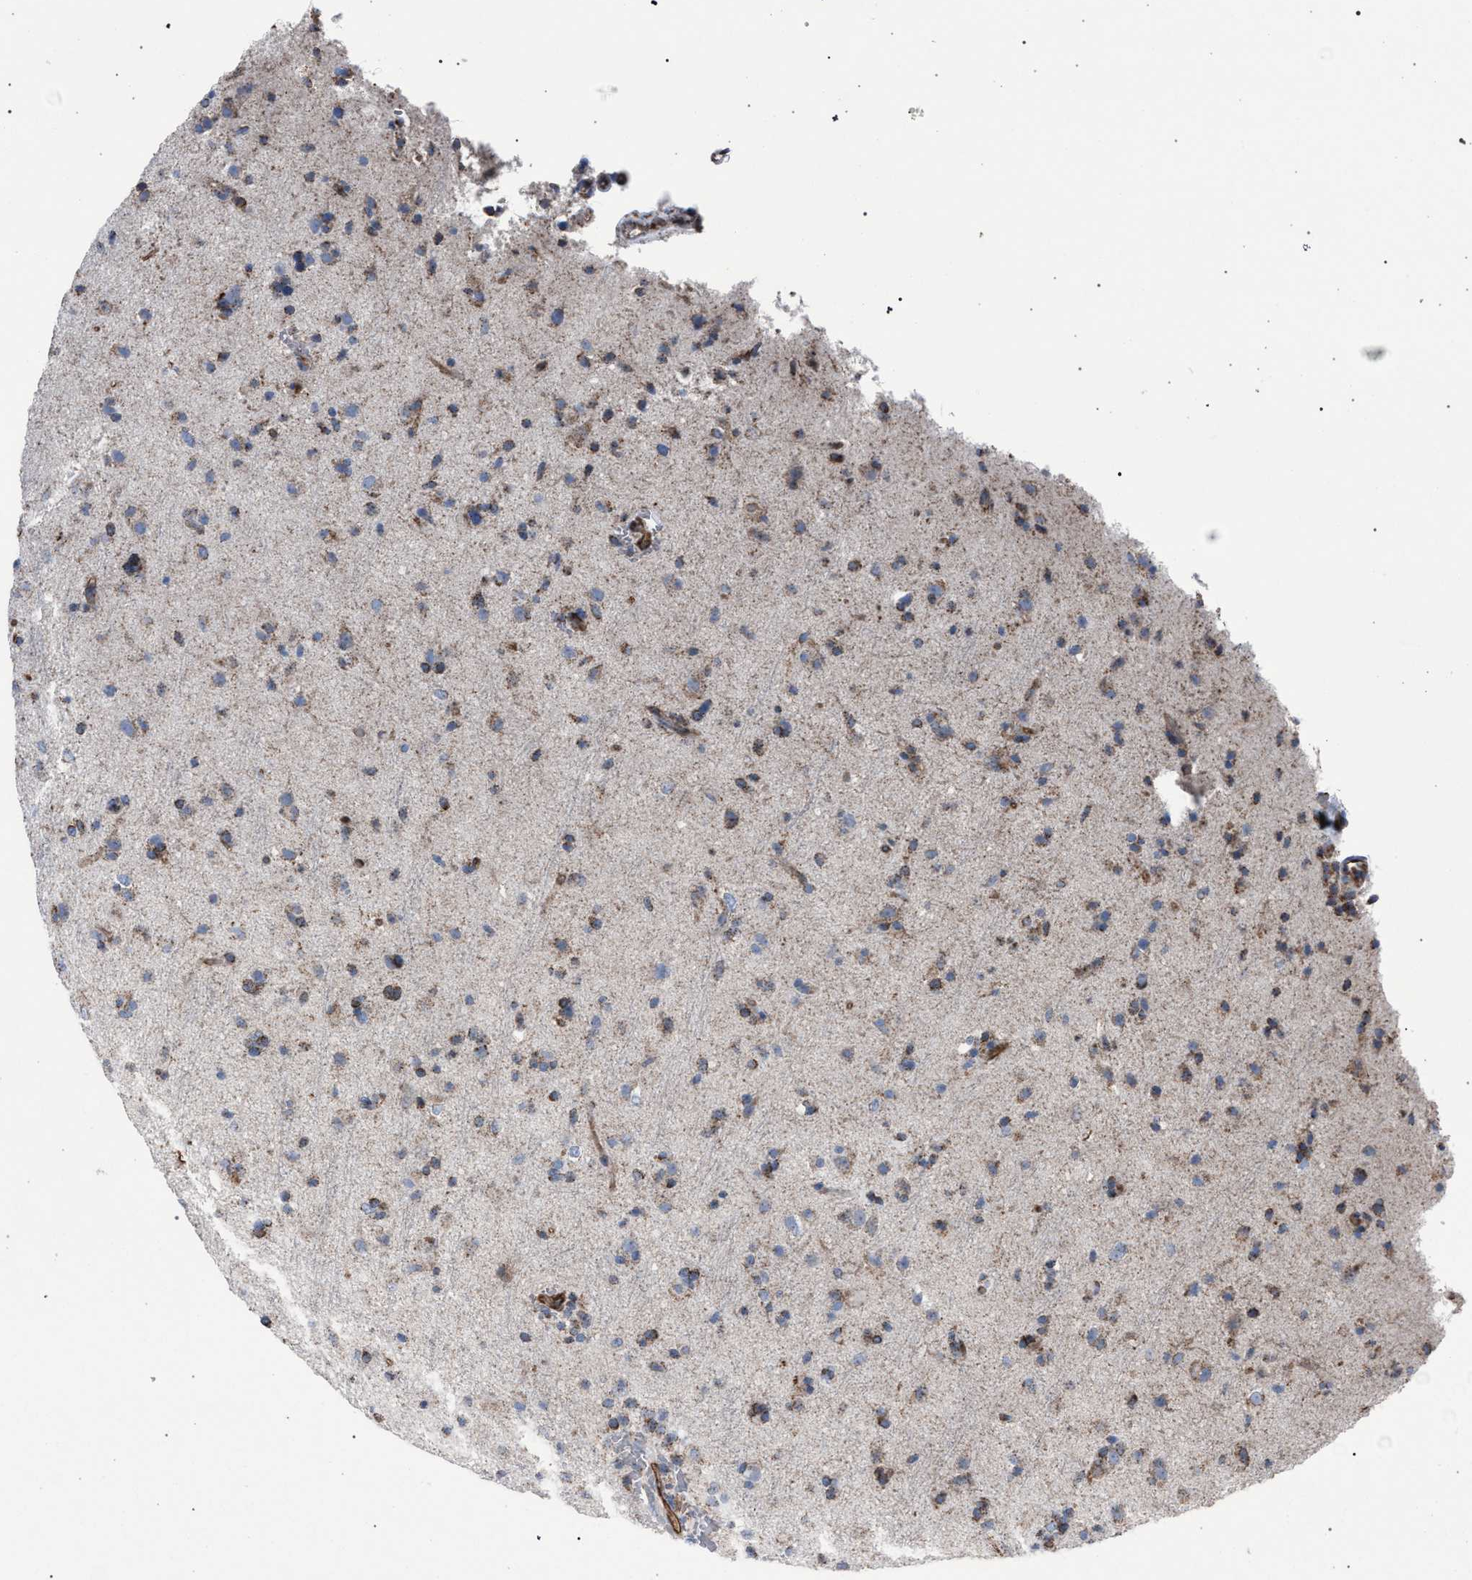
{"staining": {"intensity": "moderate", "quantity": ">75%", "location": "cytoplasmic/membranous"}, "tissue": "glioma", "cell_type": "Tumor cells", "image_type": "cancer", "snomed": [{"axis": "morphology", "description": "Glioma, malignant, Low grade"}, {"axis": "topography", "description": "Brain"}], "caption": "Moderate cytoplasmic/membranous positivity is present in approximately >75% of tumor cells in glioma.", "gene": "HSD17B4", "patient": {"sex": "male", "age": 65}}